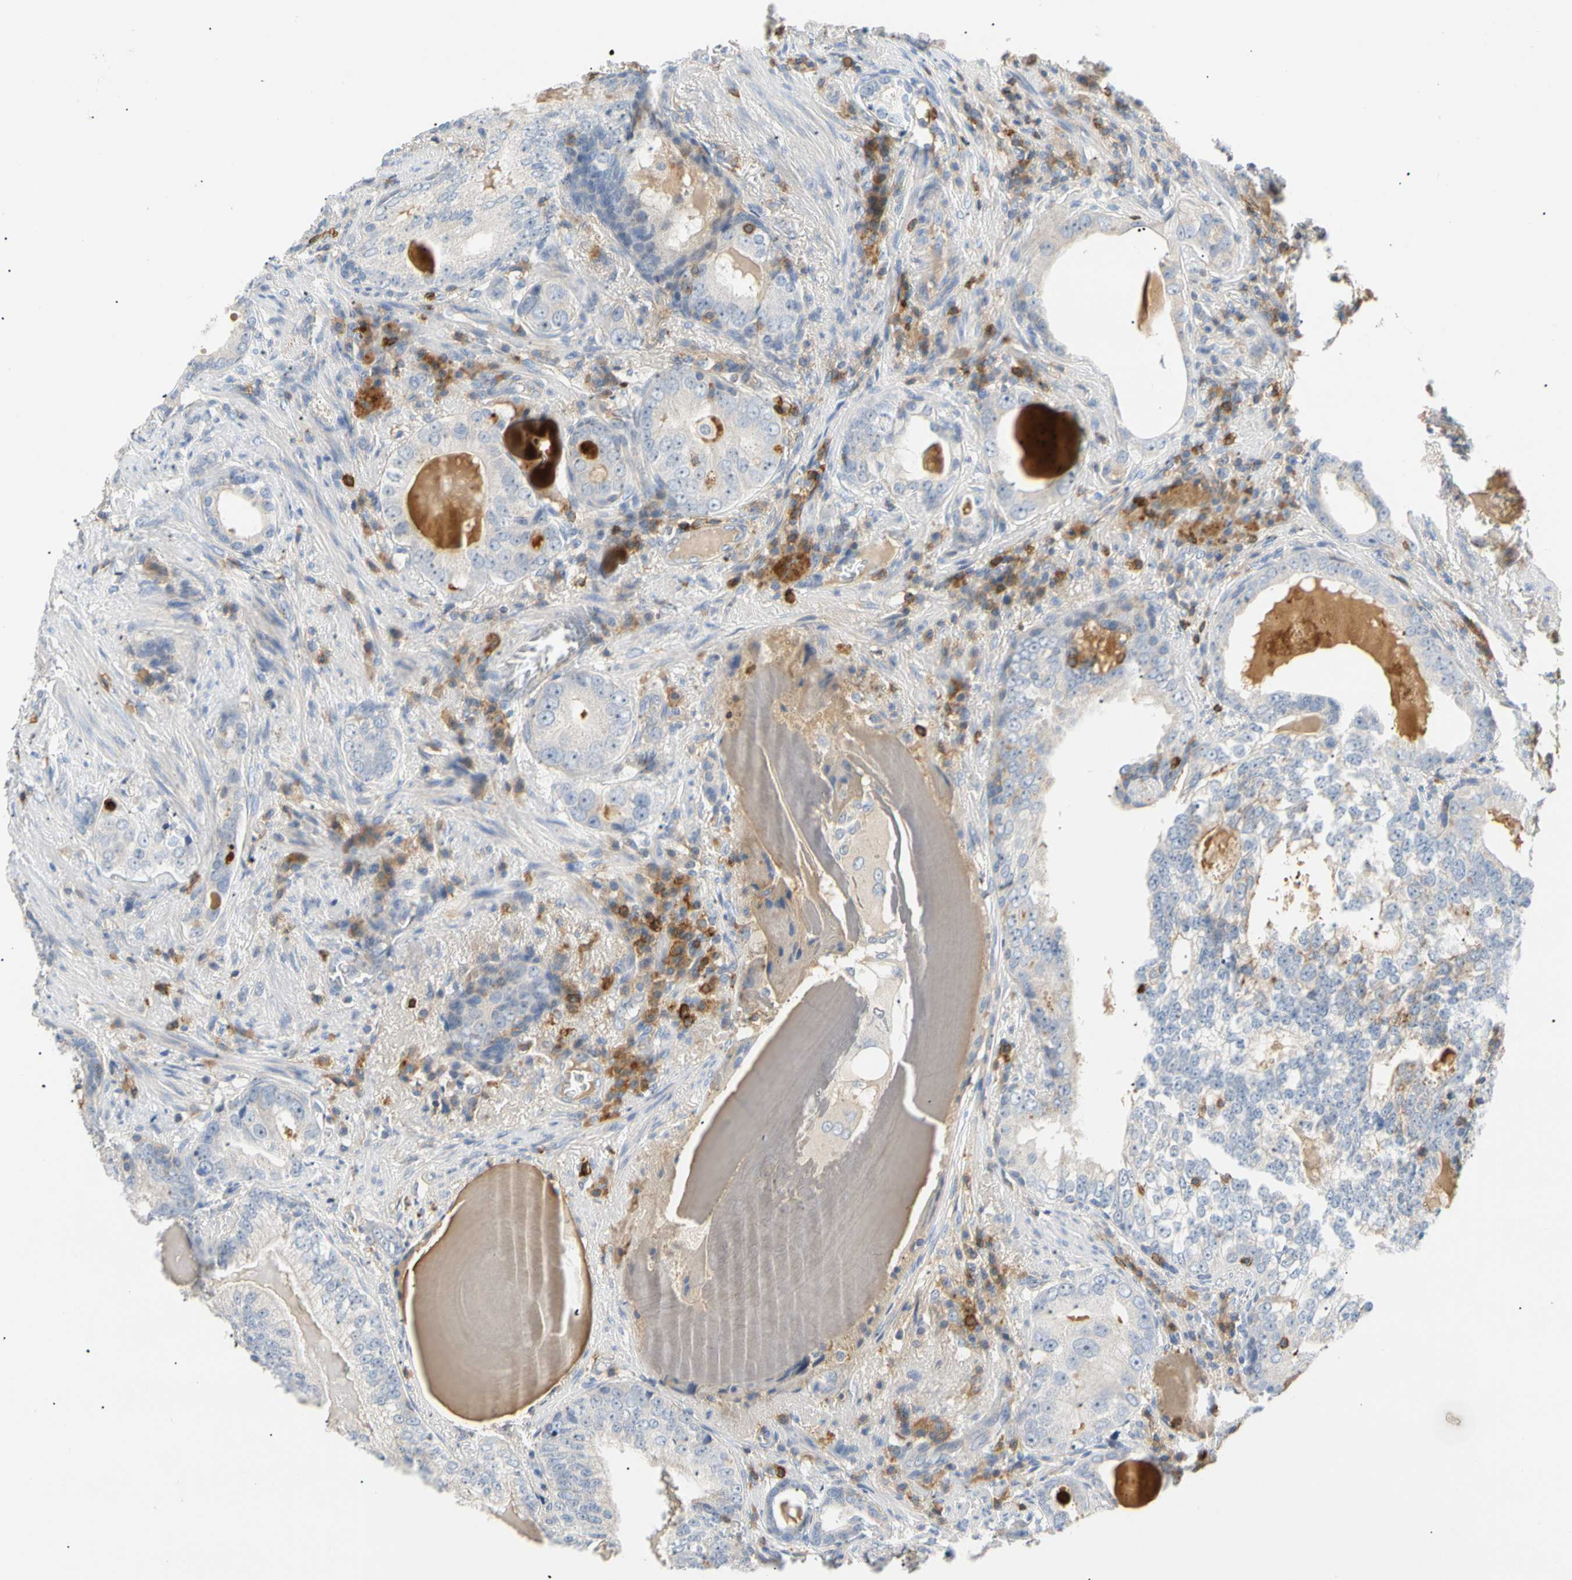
{"staining": {"intensity": "negative", "quantity": "none", "location": "none"}, "tissue": "prostate cancer", "cell_type": "Tumor cells", "image_type": "cancer", "snomed": [{"axis": "morphology", "description": "Adenocarcinoma, High grade"}, {"axis": "topography", "description": "Prostate"}], "caption": "High power microscopy histopathology image of an immunohistochemistry (IHC) photomicrograph of prostate cancer, revealing no significant positivity in tumor cells.", "gene": "TNFRSF18", "patient": {"sex": "male", "age": 66}}